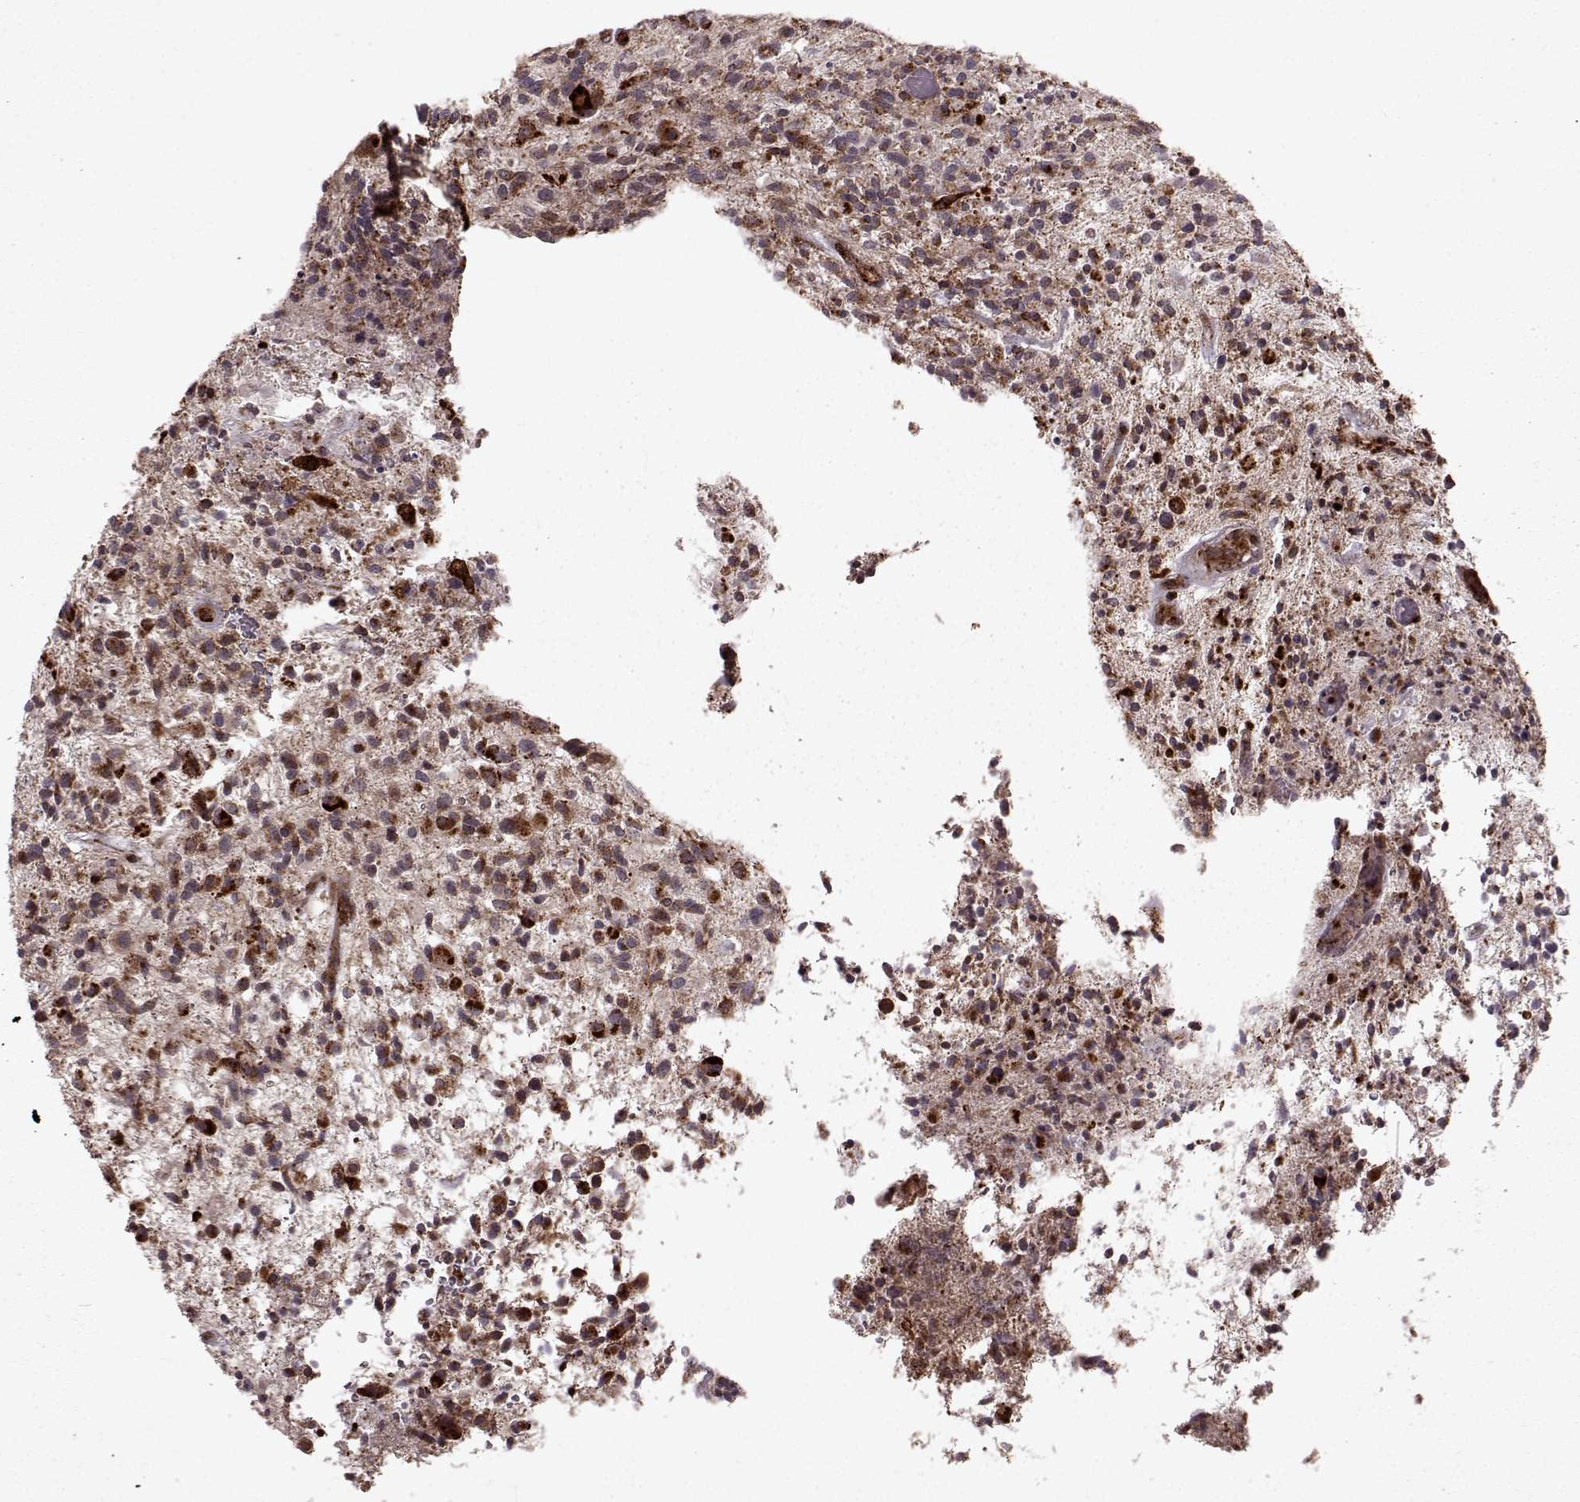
{"staining": {"intensity": "moderate", "quantity": "<25%", "location": "cytoplasmic/membranous"}, "tissue": "glioma", "cell_type": "Tumor cells", "image_type": "cancer", "snomed": [{"axis": "morphology", "description": "Glioma, malignant, High grade"}, {"axis": "topography", "description": "Brain"}], "caption": "About <25% of tumor cells in human malignant high-grade glioma exhibit moderate cytoplasmic/membranous protein expression as visualized by brown immunohistochemical staining.", "gene": "FXN", "patient": {"sex": "male", "age": 47}}